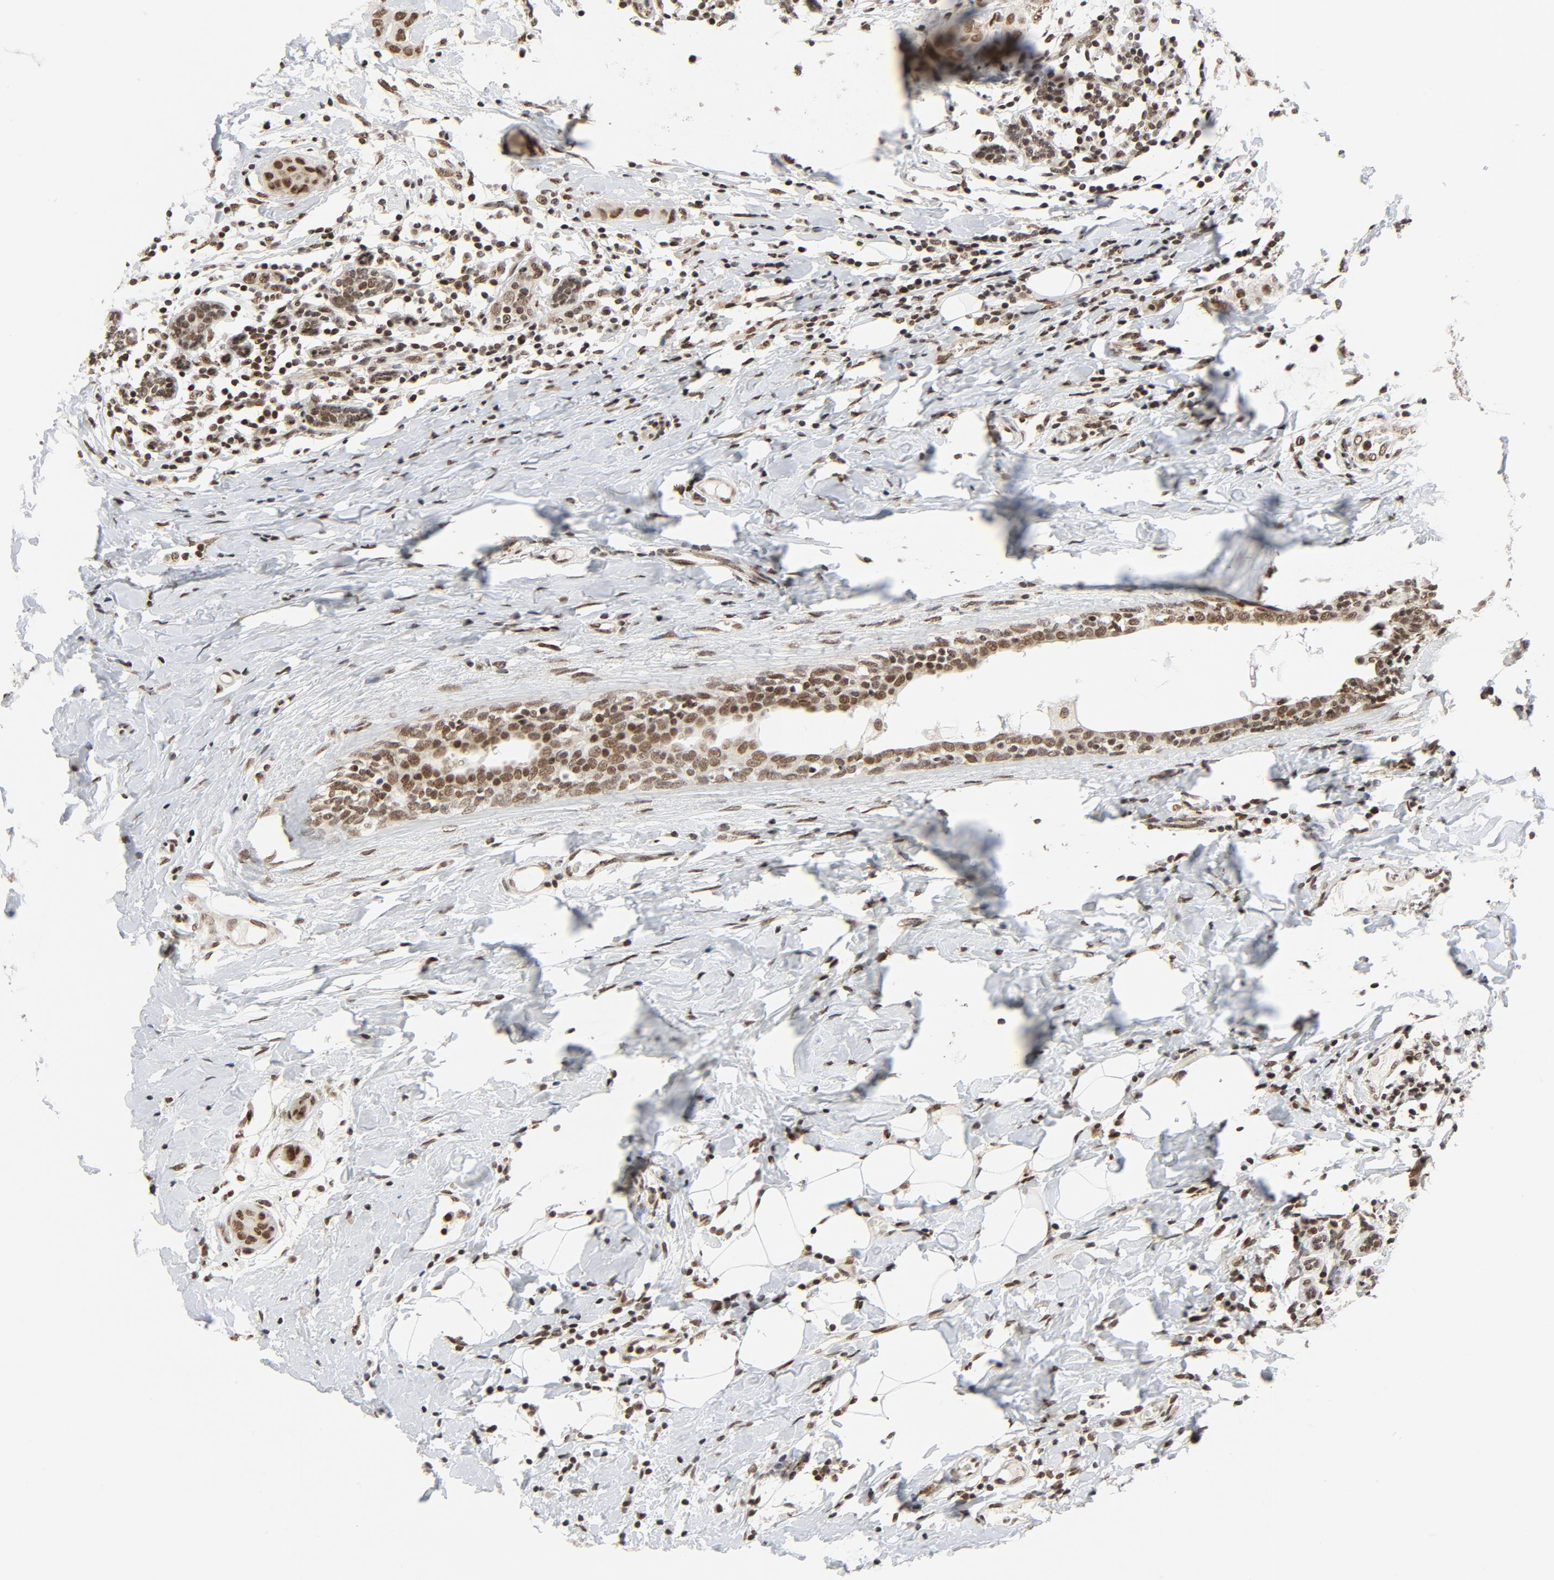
{"staining": {"intensity": "moderate", "quantity": ">75%", "location": "nuclear"}, "tissue": "breast cancer", "cell_type": "Tumor cells", "image_type": "cancer", "snomed": [{"axis": "morphology", "description": "Duct carcinoma"}, {"axis": "topography", "description": "Breast"}], "caption": "Moderate nuclear positivity for a protein is present in about >75% of tumor cells of breast cancer using IHC.", "gene": "ERCC1", "patient": {"sex": "female", "age": 40}}